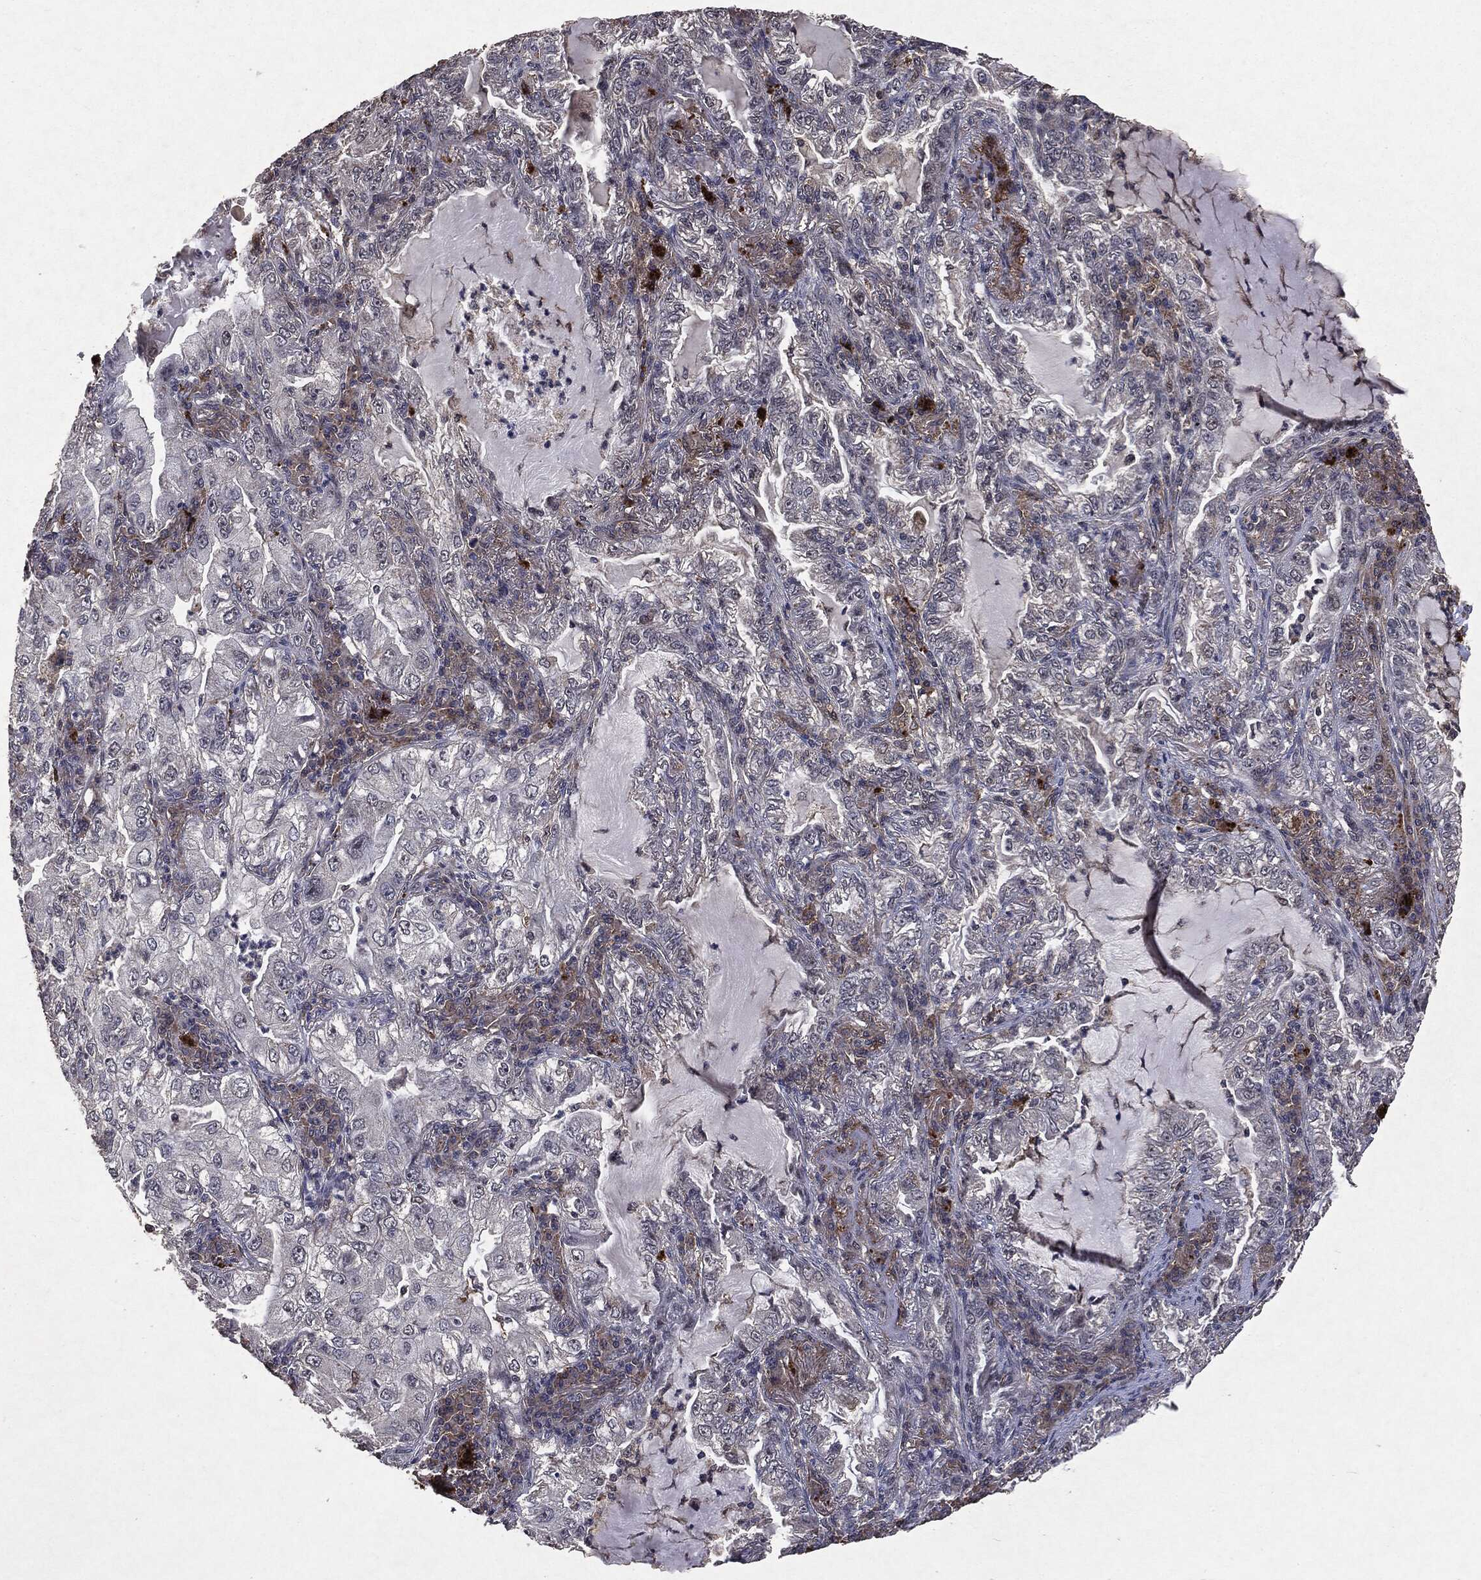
{"staining": {"intensity": "negative", "quantity": "none", "location": "none"}, "tissue": "lung cancer", "cell_type": "Tumor cells", "image_type": "cancer", "snomed": [{"axis": "morphology", "description": "Adenocarcinoma, NOS"}, {"axis": "topography", "description": "Lung"}], "caption": "A micrograph of lung cancer stained for a protein displays no brown staining in tumor cells.", "gene": "PTEN", "patient": {"sex": "female", "age": 73}}